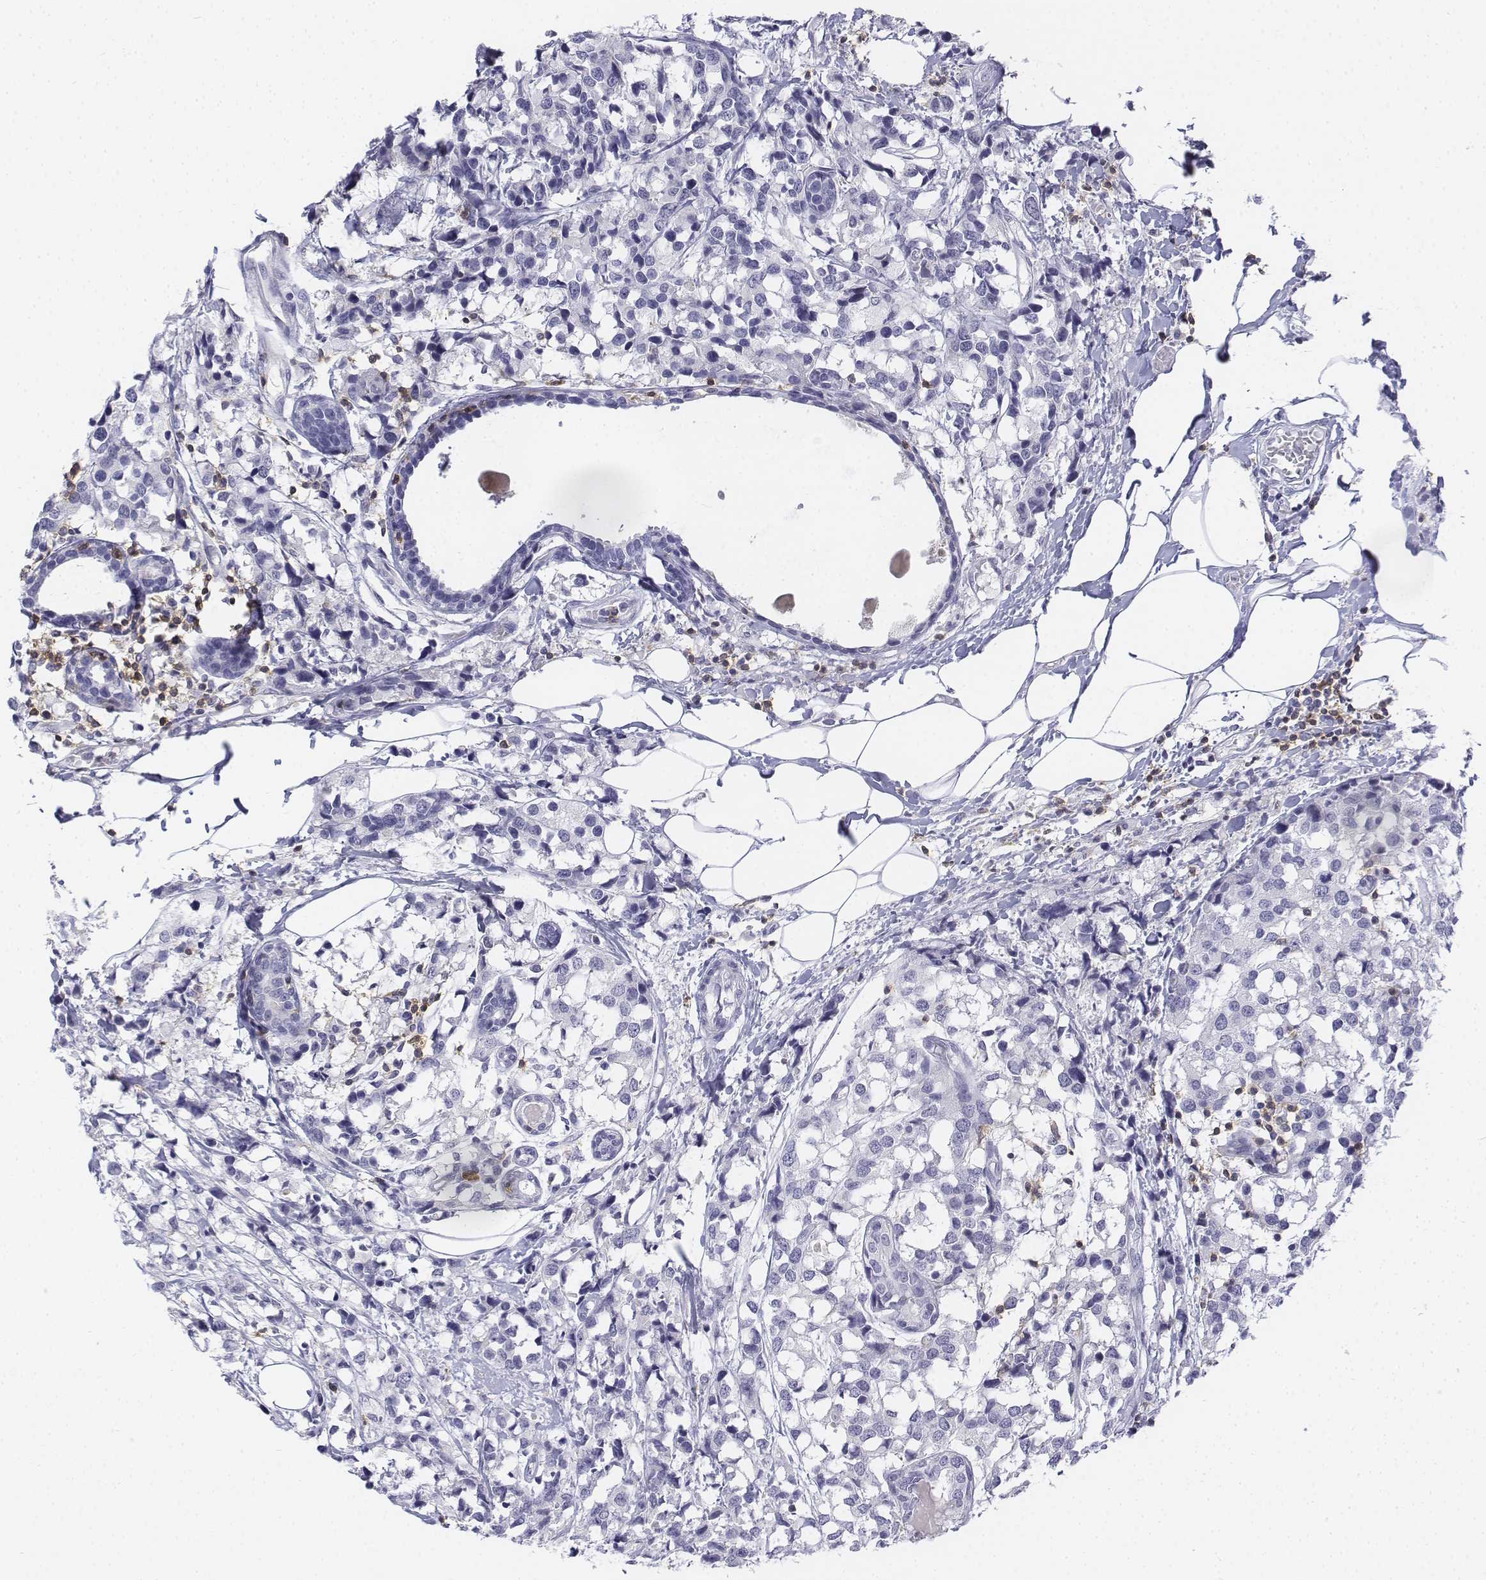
{"staining": {"intensity": "negative", "quantity": "none", "location": "none"}, "tissue": "breast cancer", "cell_type": "Tumor cells", "image_type": "cancer", "snomed": [{"axis": "morphology", "description": "Lobular carcinoma"}, {"axis": "topography", "description": "Breast"}], "caption": "This is an immunohistochemistry photomicrograph of breast cancer (lobular carcinoma). There is no staining in tumor cells.", "gene": "CD3E", "patient": {"sex": "female", "age": 59}}